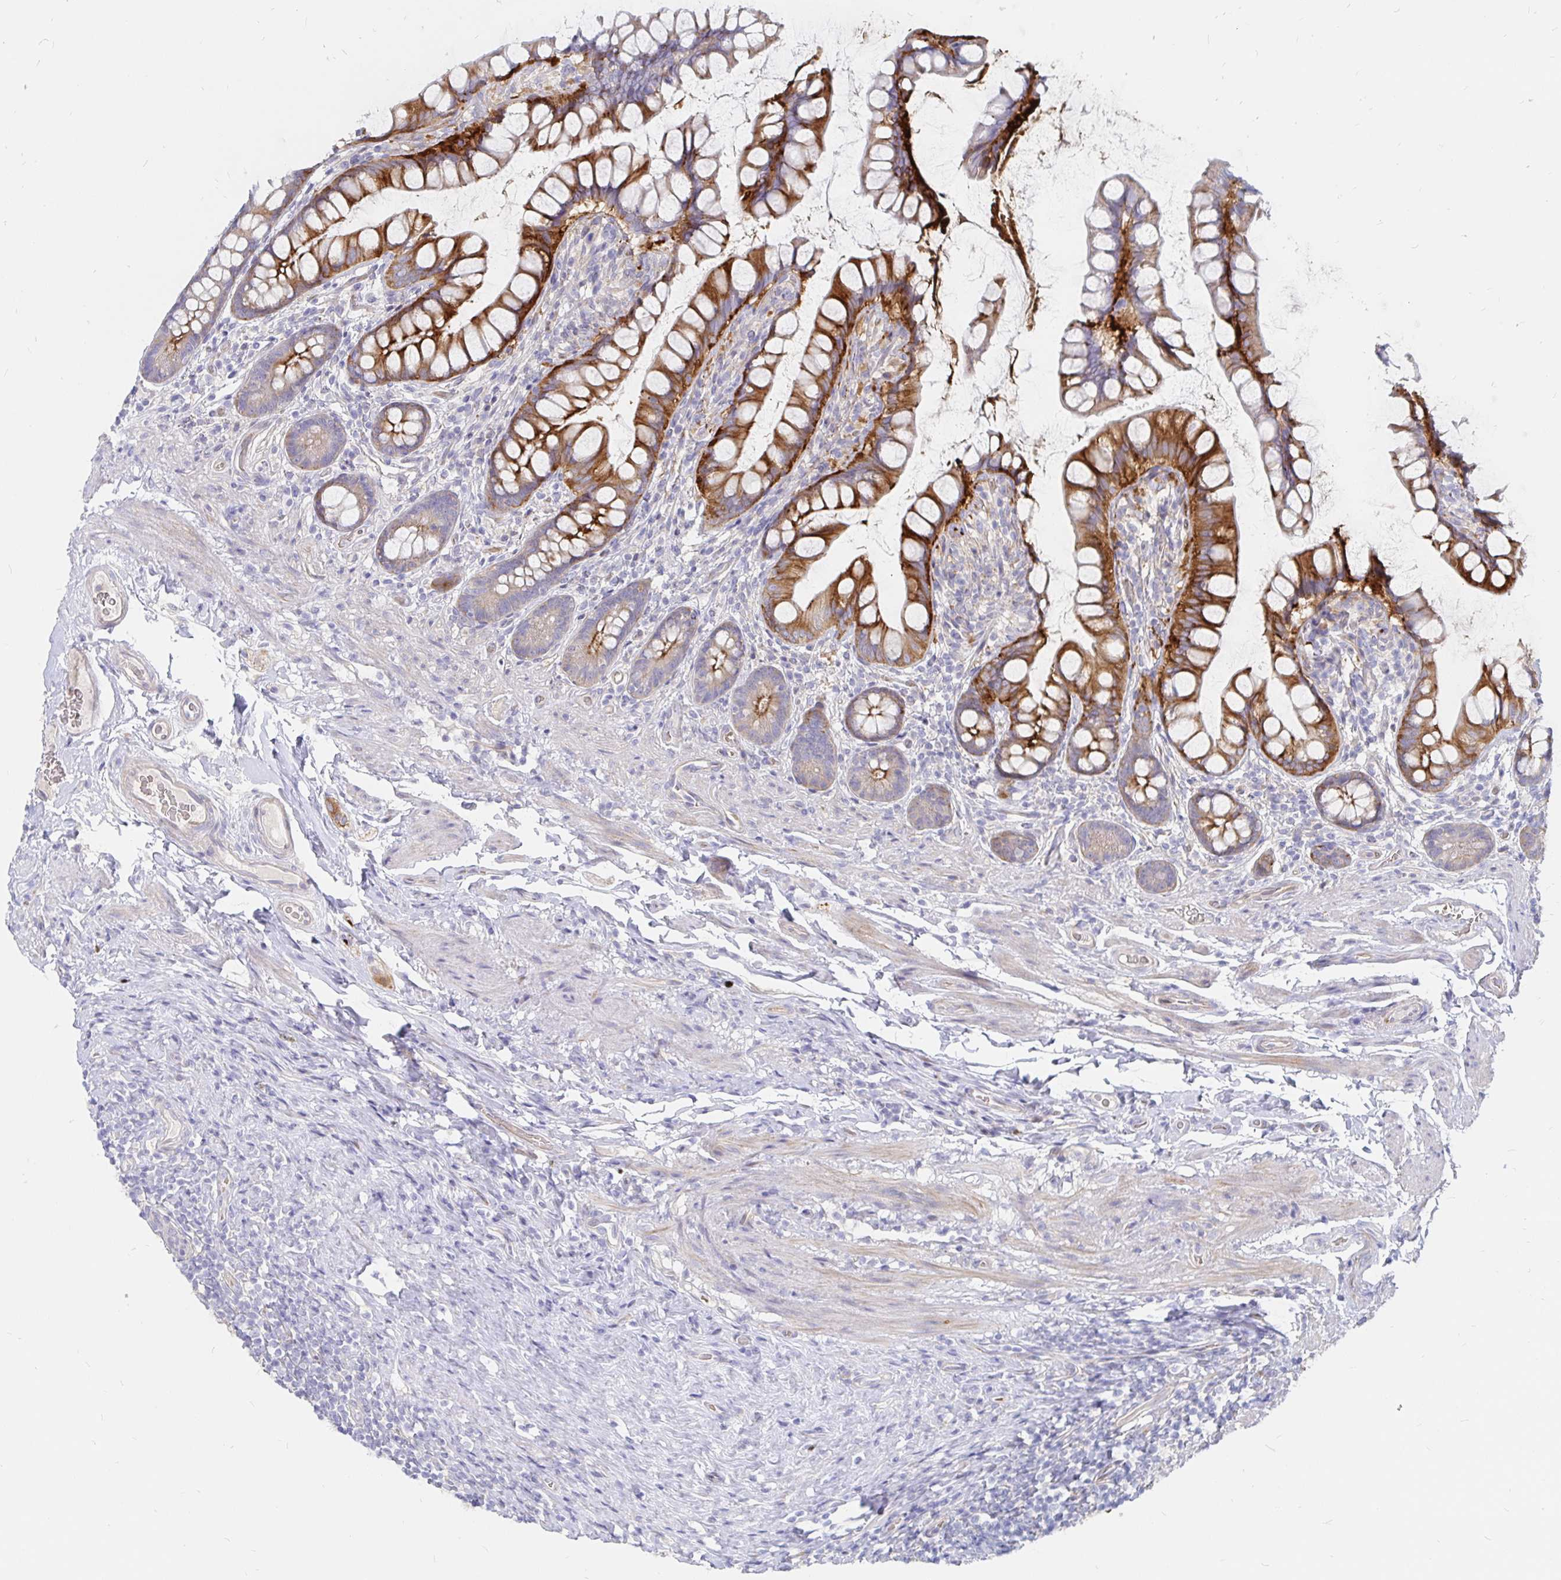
{"staining": {"intensity": "strong", "quantity": "25%-75%", "location": "cytoplasmic/membranous"}, "tissue": "small intestine", "cell_type": "Glandular cells", "image_type": "normal", "snomed": [{"axis": "morphology", "description": "Normal tissue, NOS"}, {"axis": "topography", "description": "Small intestine"}], "caption": "Immunohistochemical staining of normal small intestine exhibits strong cytoplasmic/membranous protein positivity in approximately 25%-75% of glandular cells.", "gene": "KCTD19", "patient": {"sex": "male", "age": 70}}